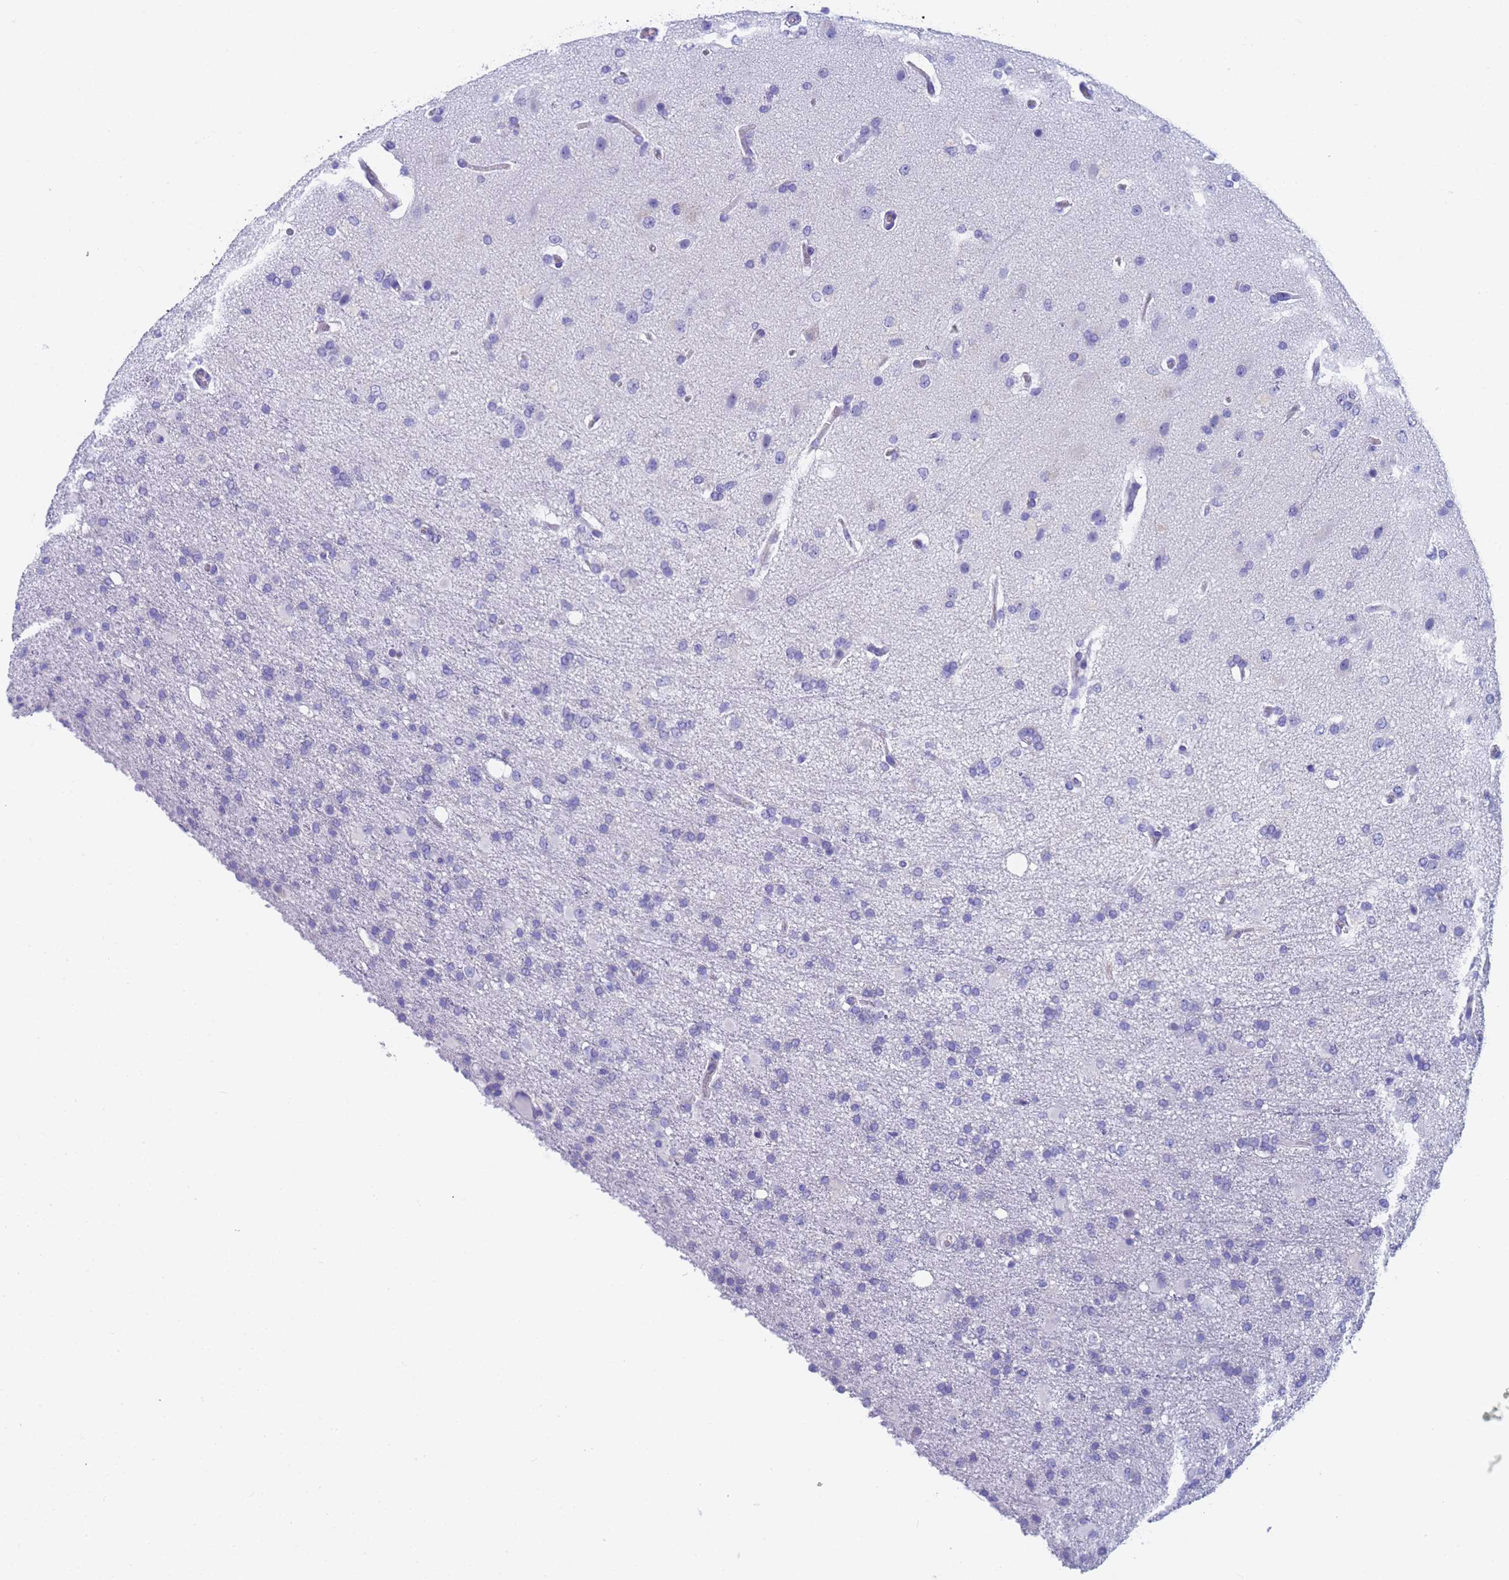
{"staining": {"intensity": "negative", "quantity": "none", "location": "none"}, "tissue": "glioma", "cell_type": "Tumor cells", "image_type": "cancer", "snomed": [{"axis": "morphology", "description": "Glioma, malignant, High grade"}, {"axis": "topography", "description": "Brain"}], "caption": "Immunohistochemical staining of human glioma exhibits no significant expression in tumor cells.", "gene": "STATH", "patient": {"sex": "female", "age": 74}}